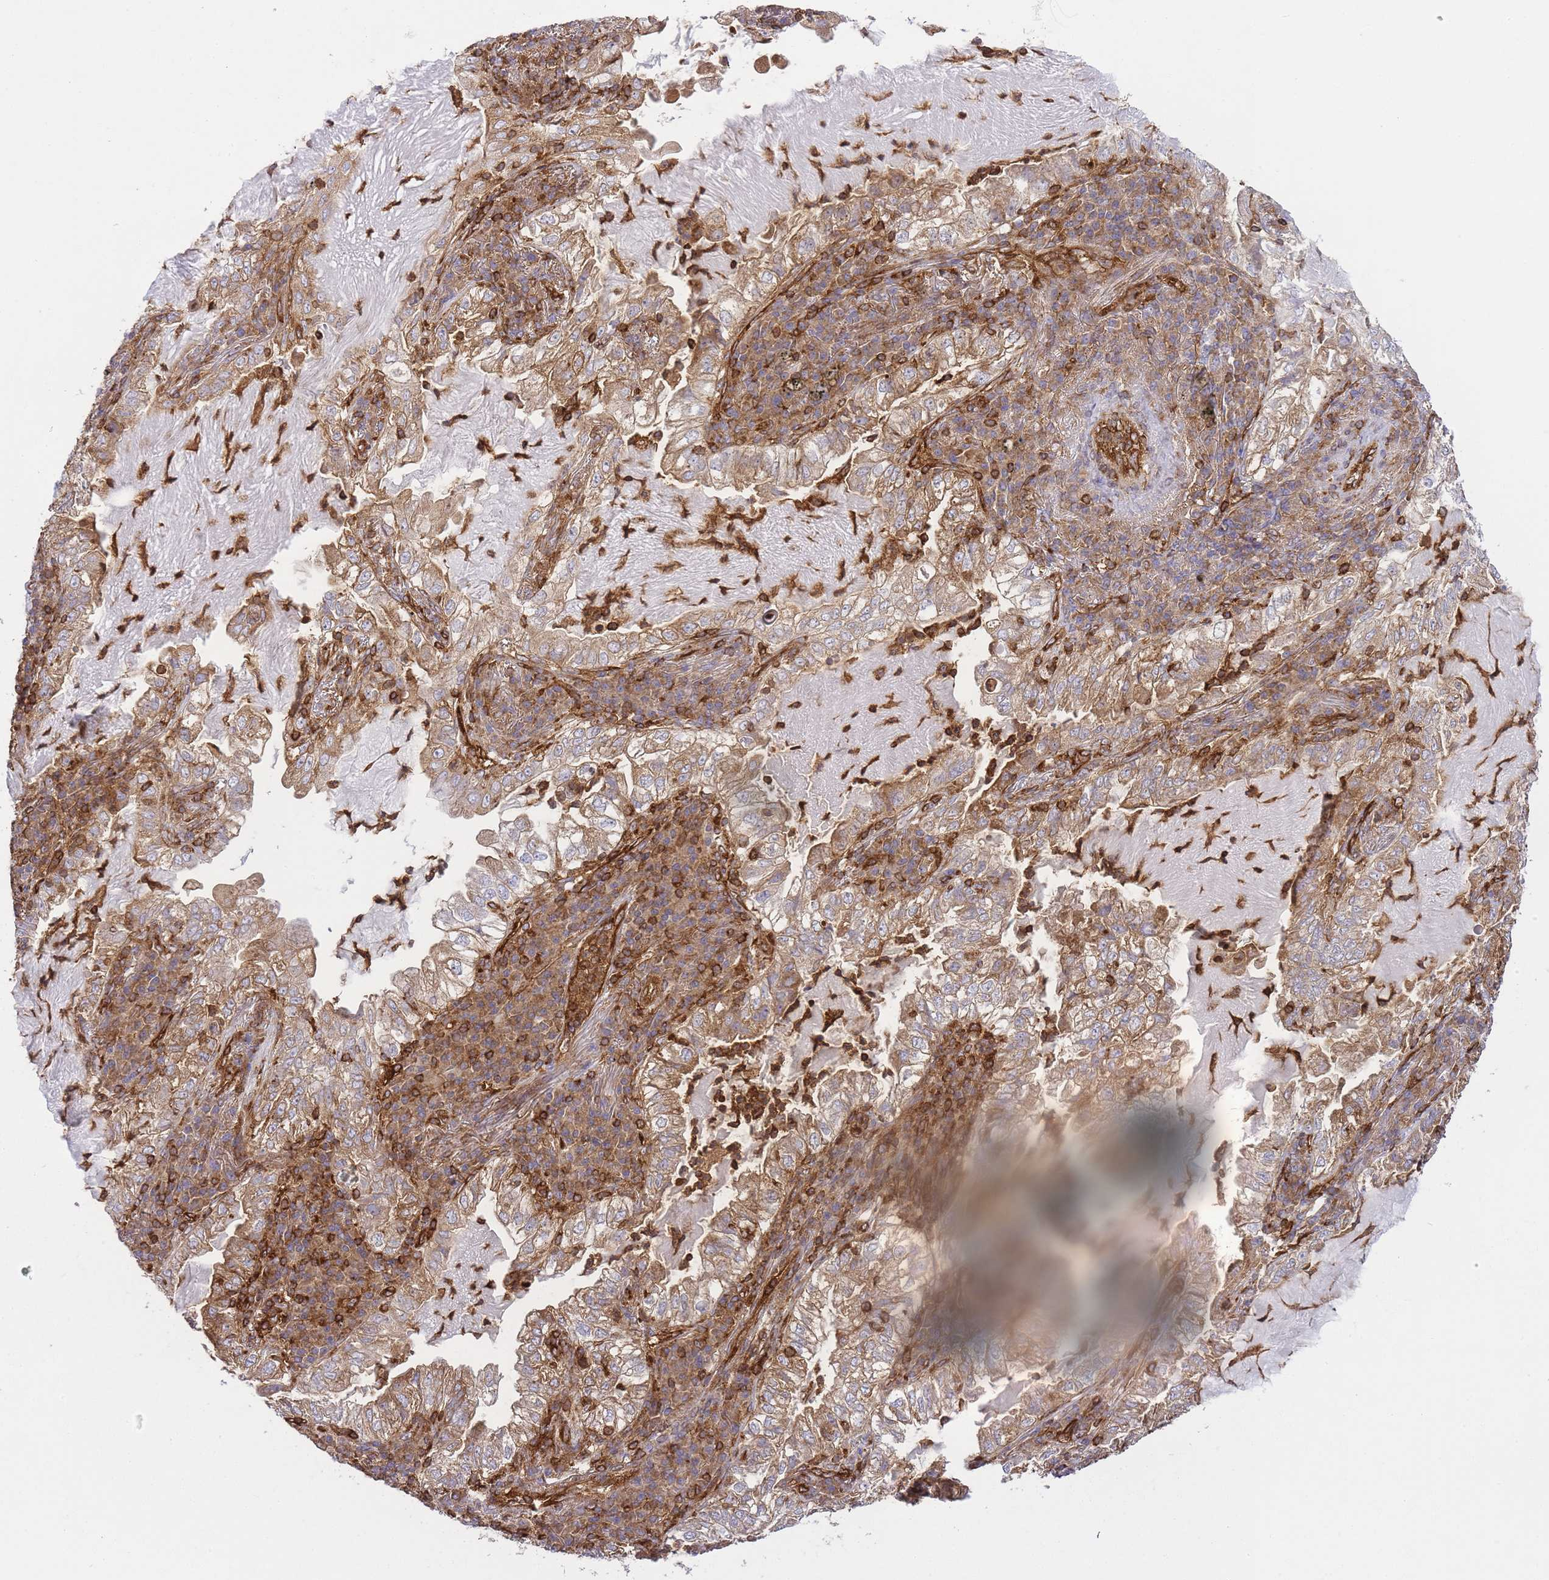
{"staining": {"intensity": "moderate", "quantity": ">75%", "location": "cytoplasmic/membranous"}, "tissue": "lung cancer", "cell_type": "Tumor cells", "image_type": "cancer", "snomed": [{"axis": "morphology", "description": "Adenocarcinoma, NOS"}, {"axis": "topography", "description": "Lung"}], "caption": "Protein expression by immunohistochemistry exhibits moderate cytoplasmic/membranous expression in about >75% of tumor cells in adenocarcinoma (lung). The staining was performed using DAB (3,3'-diaminobenzidine) to visualize the protein expression in brown, while the nuclei were stained in blue with hematoxylin (Magnification: 20x).", "gene": "MSN", "patient": {"sex": "female", "age": 73}}